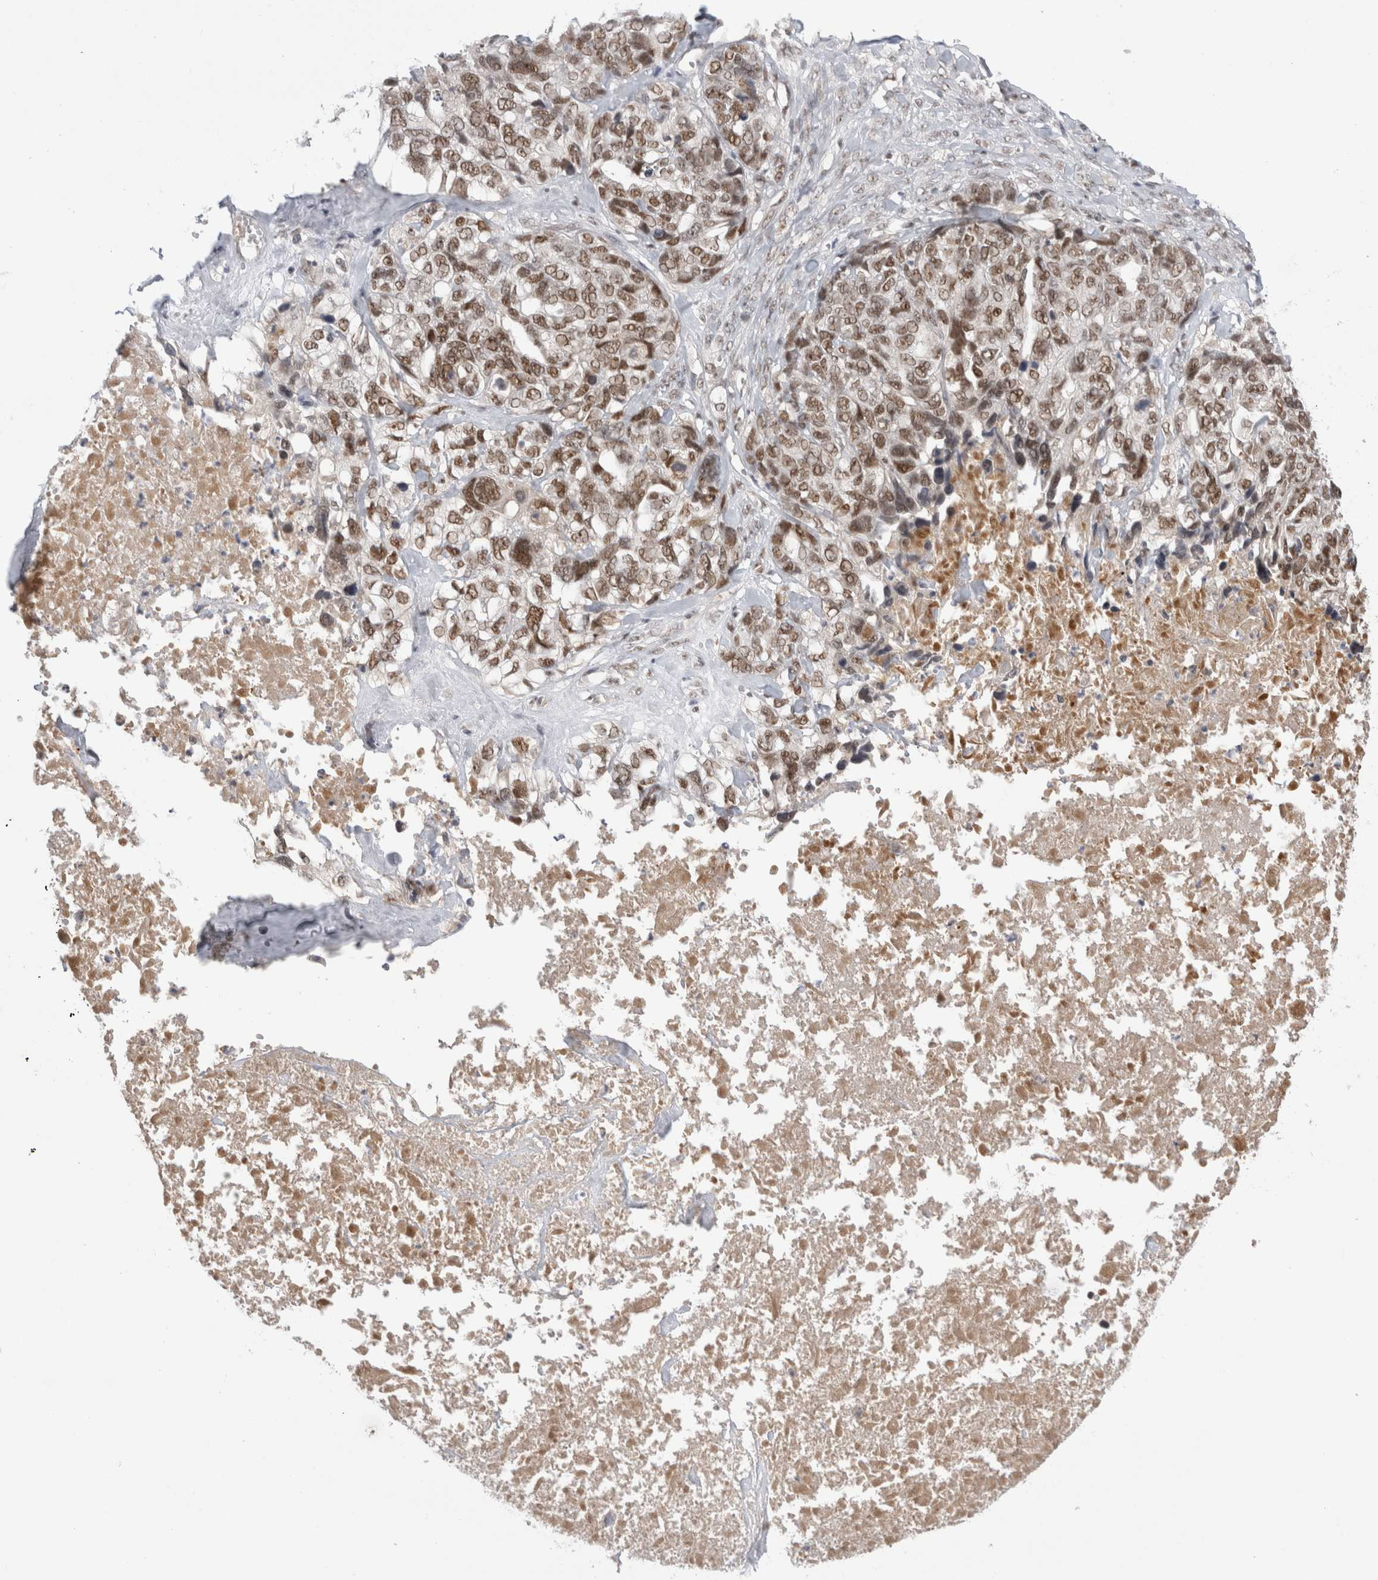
{"staining": {"intensity": "moderate", "quantity": ">75%", "location": "nuclear"}, "tissue": "ovarian cancer", "cell_type": "Tumor cells", "image_type": "cancer", "snomed": [{"axis": "morphology", "description": "Cystadenocarcinoma, serous, NOS"}, {"axis": "topography", "description": "Ovary"}], "caption": "Tumor cells exhibit medium levels of moderate nuclear positivity in about >75% of cells in serous cystadenocarcinoma (ovarian).", "gene": "ZNF24", "patient": {"sex": "female", "age": 79}}